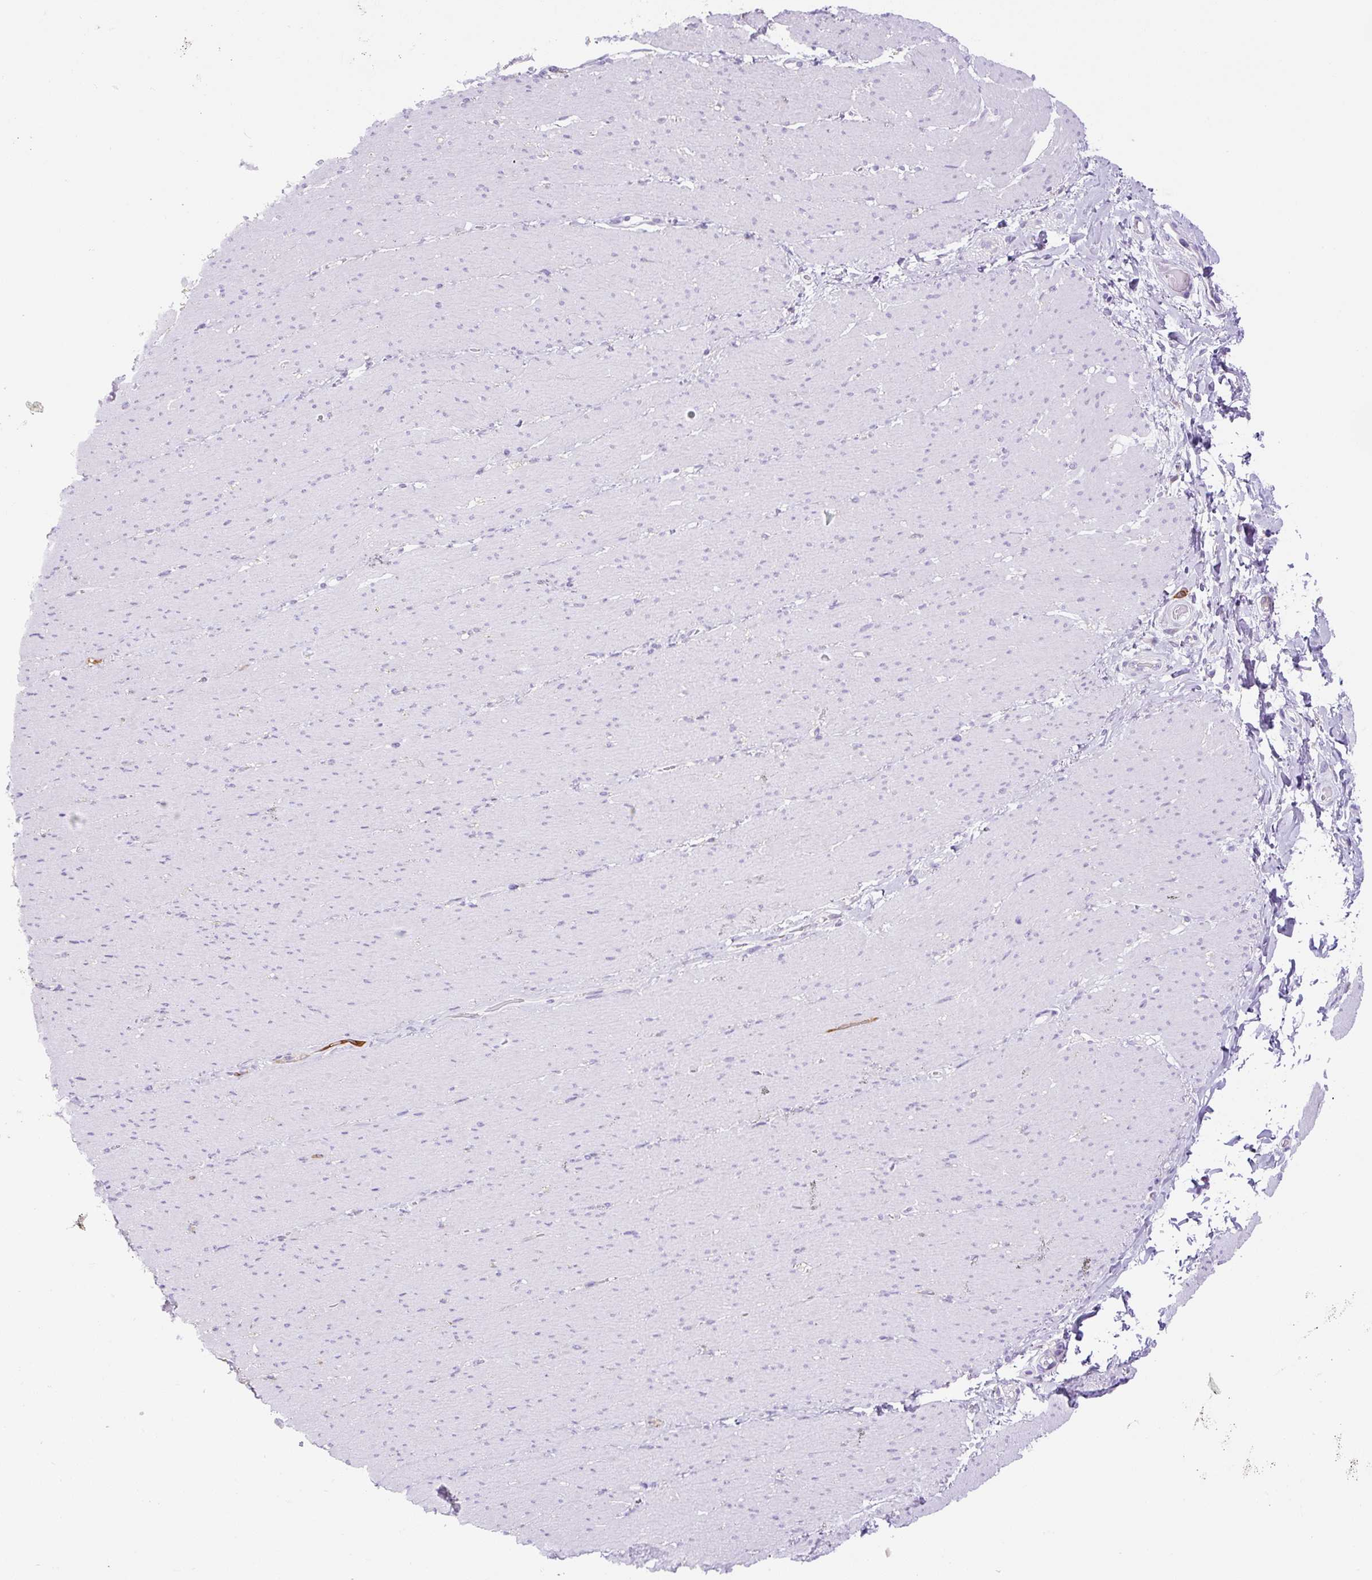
{"staining": {"intensity": "negative", "quantity": "none", "location": "none"}, "tissue": "smooth muscle", "cell_type": "Smooth muscle cells", "image_type": "normal", "snomed": [{"axis": "morphology", "description": "Normal tissue, NOS"}, {"axis": "topography", "description": "Smooth muscle"}, {"axis": "topography", "description": "Rectum"}], "caption": "Smooth muscle stained for a protein using immunohistochemistry exhibits no staining smooth muscle cells.", "gene": "ASB4", "patient": {"sex": "male", "age": 53}}